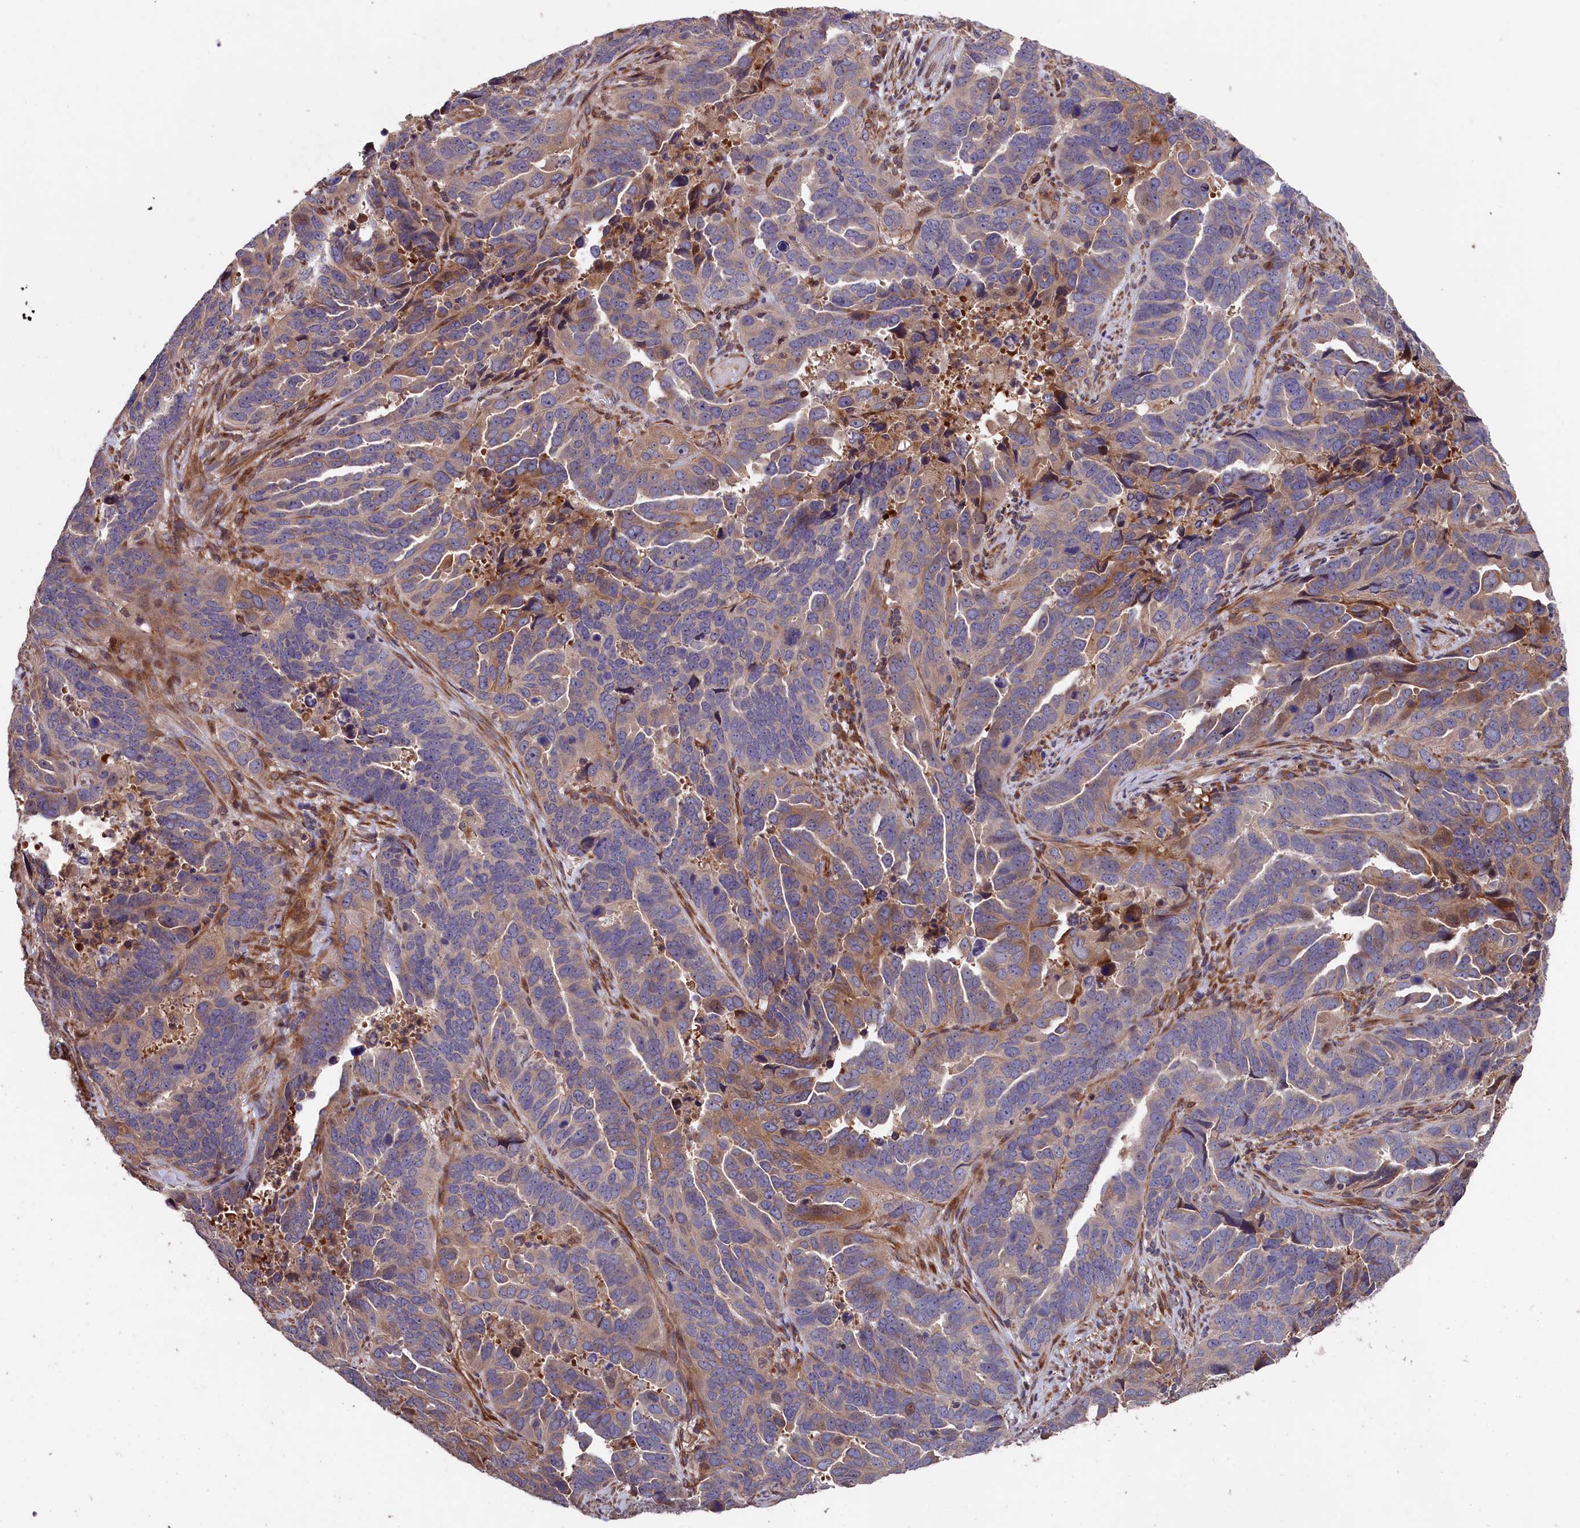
{"staining": {"intensity": "weak", "quantity": "<25%", "location": "cytoplasmic/membranous"}, "tissue": "endometrial cancer", "cell_type": "Tumor cells", "image_type": "cancer", "snomed": [{"axis": "morphology", "description": "Adenocarcinoma, NOS"}, {"axis": "topography", "description": "Endometrium"}], "caption": "This micrograph is of endometrial cancer stained with IHC to label a protein in brown with the nuclei are counter-stained blue. There is no expression in tumor cells. (Stains: DAB IHC with hematoxylin counter stain, Microscopy: brightfield microscopy at high magnification).", "gene": "GREB1L", "patient": {"sex": "female", "age": 65}}